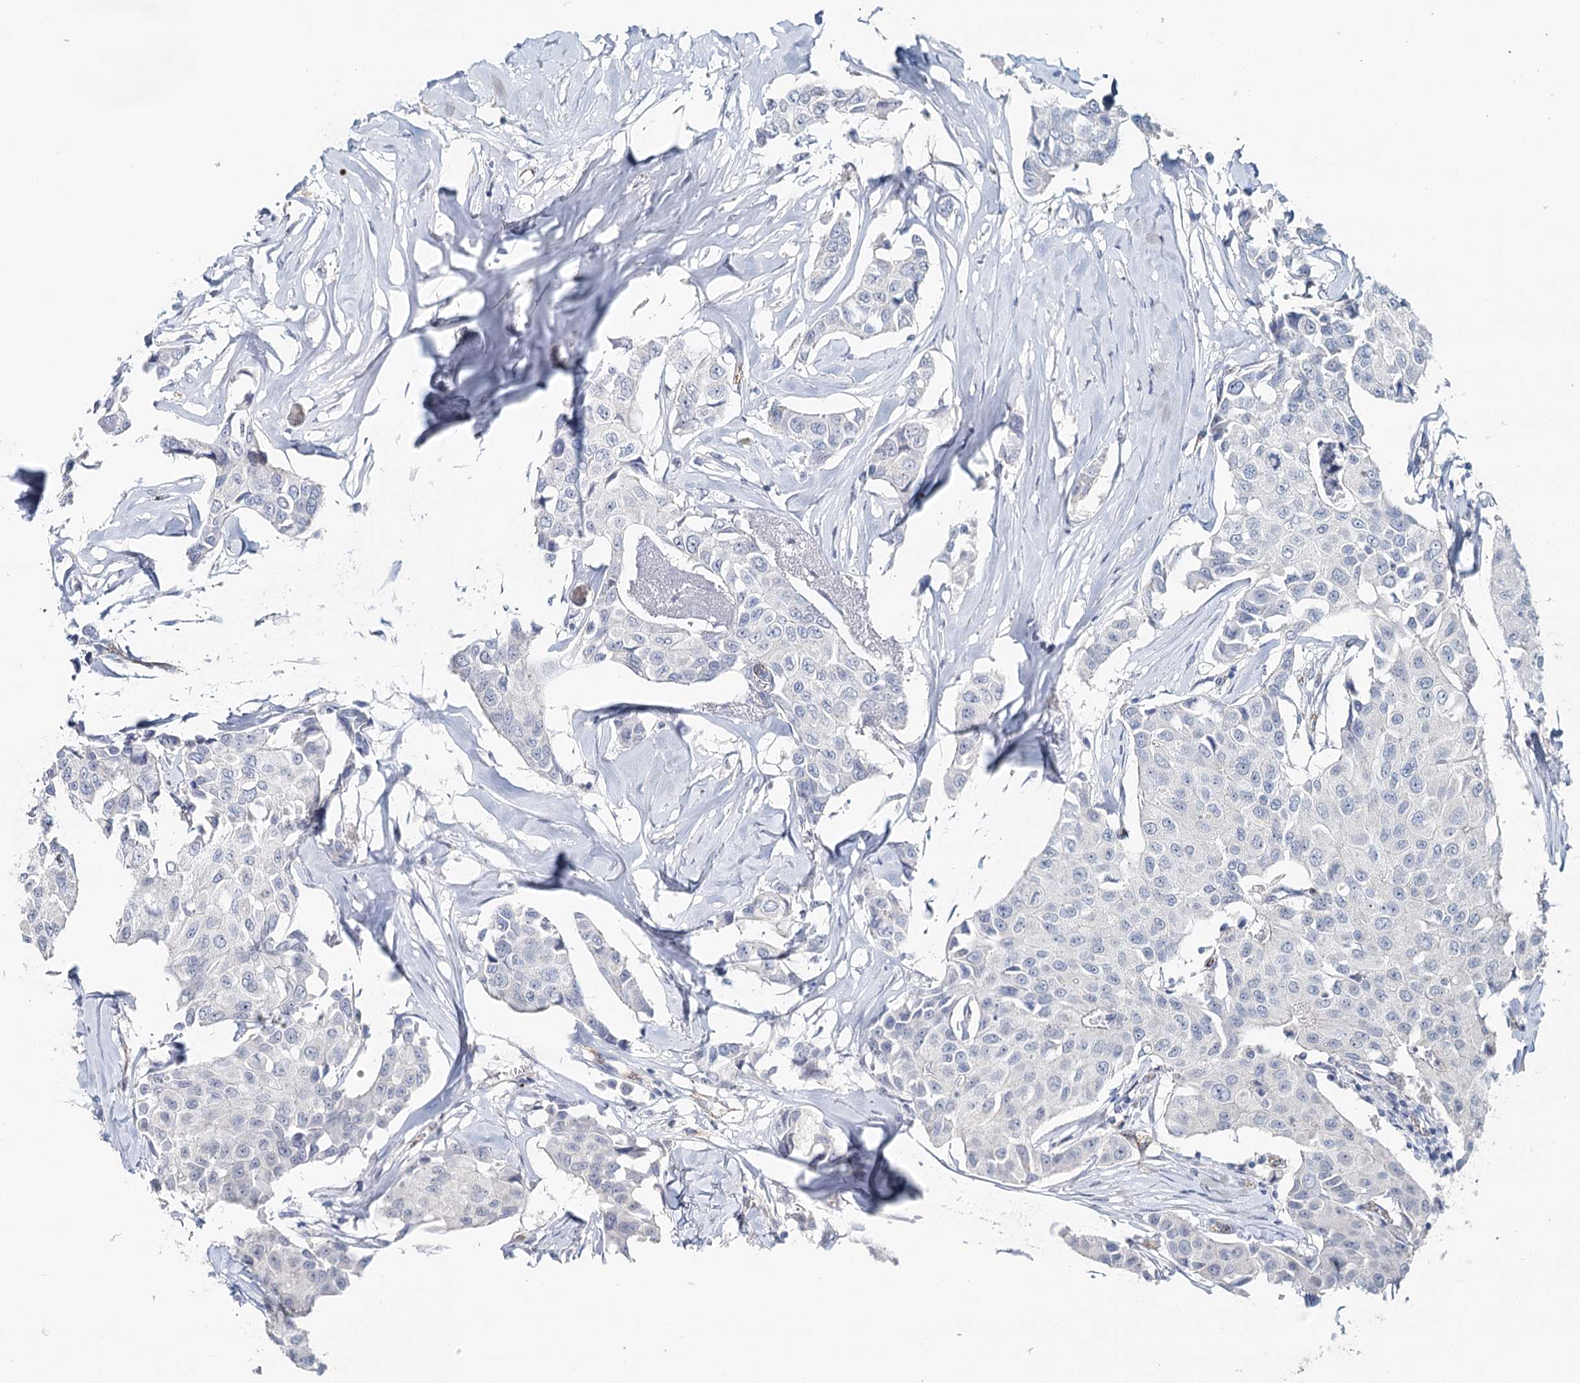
{"staining": {"intensity": "negative", "quantity": "none", "location": "none"}, "tissue": "breast cancer", "cell_type": "Tumor cells", "image_type": "cancer", "snomed": [{"axis": "morphology", "description": "Duct carcinoma"}, {"axis": "topography", "description": "Breast"}], "caption": "Human breast cancer (infiltrating ductal carcinoma) stained for a protein using immunohistochemistry (IHC) shows no expression in tumor cells.", "gene": "SYNPO", "patient": {"sex": "female", "age": 80}}